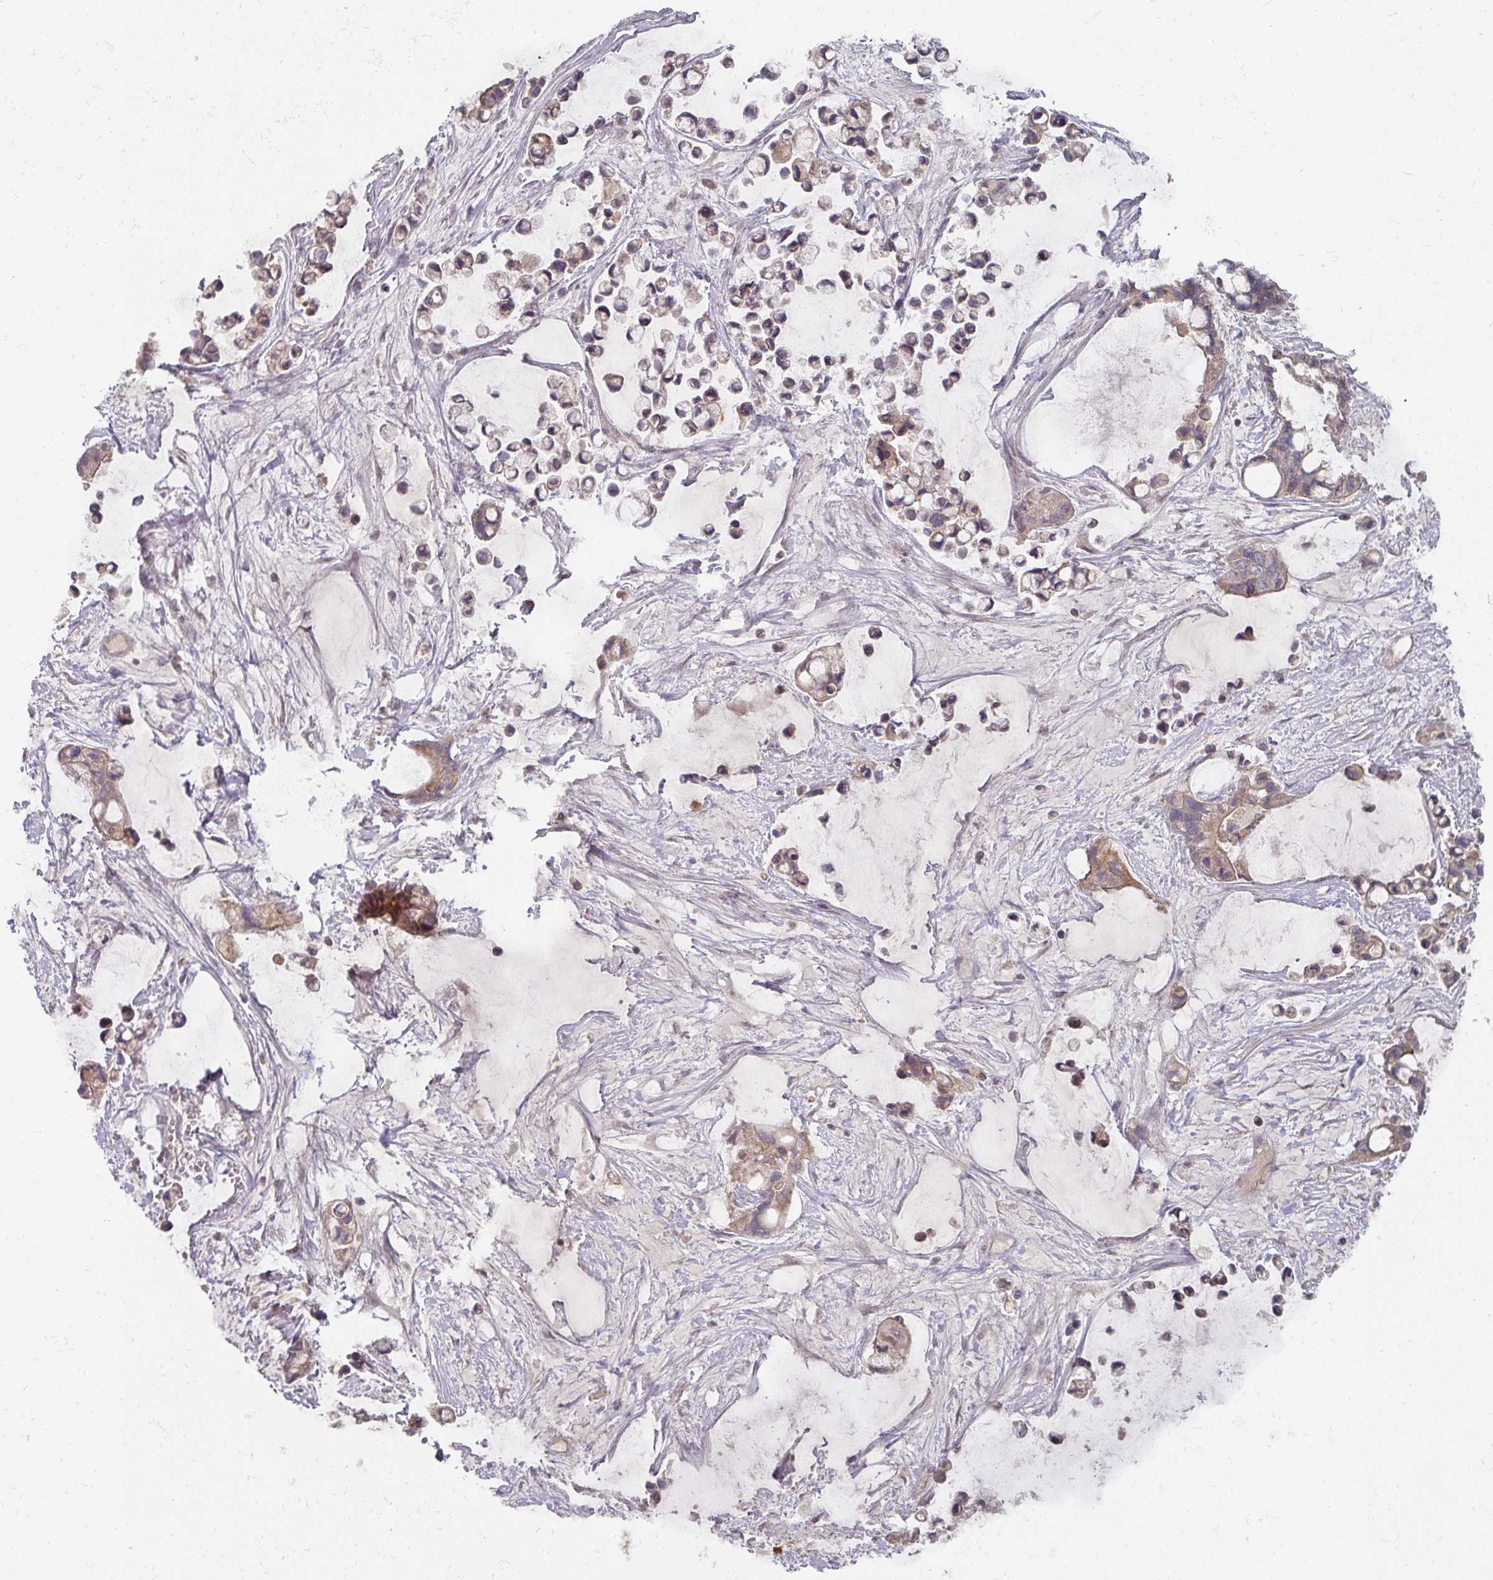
{"staining": {"intensity": "weak", "quantity": "25%-75%", "location": "cytoplasmic/membranous"}, "tissue": "ovarian cancer", "cell_type": "Tumor cells", "image_type": "cancer", "snomed": [{"axis": "morphology", "description": "Cystadenocarcinoma, mucinous, NOS"}, {"axis": "topography", "description": "Ovary"}], "caption": "A brown stain highlights weak cytoplasmic/membranous staining of a protein in human ovarian cancer (mucinous cystadenocarcinoma) tumor cells.", "gene": "DNAJC7", "patient": {"sex": "female", "age": 63}}